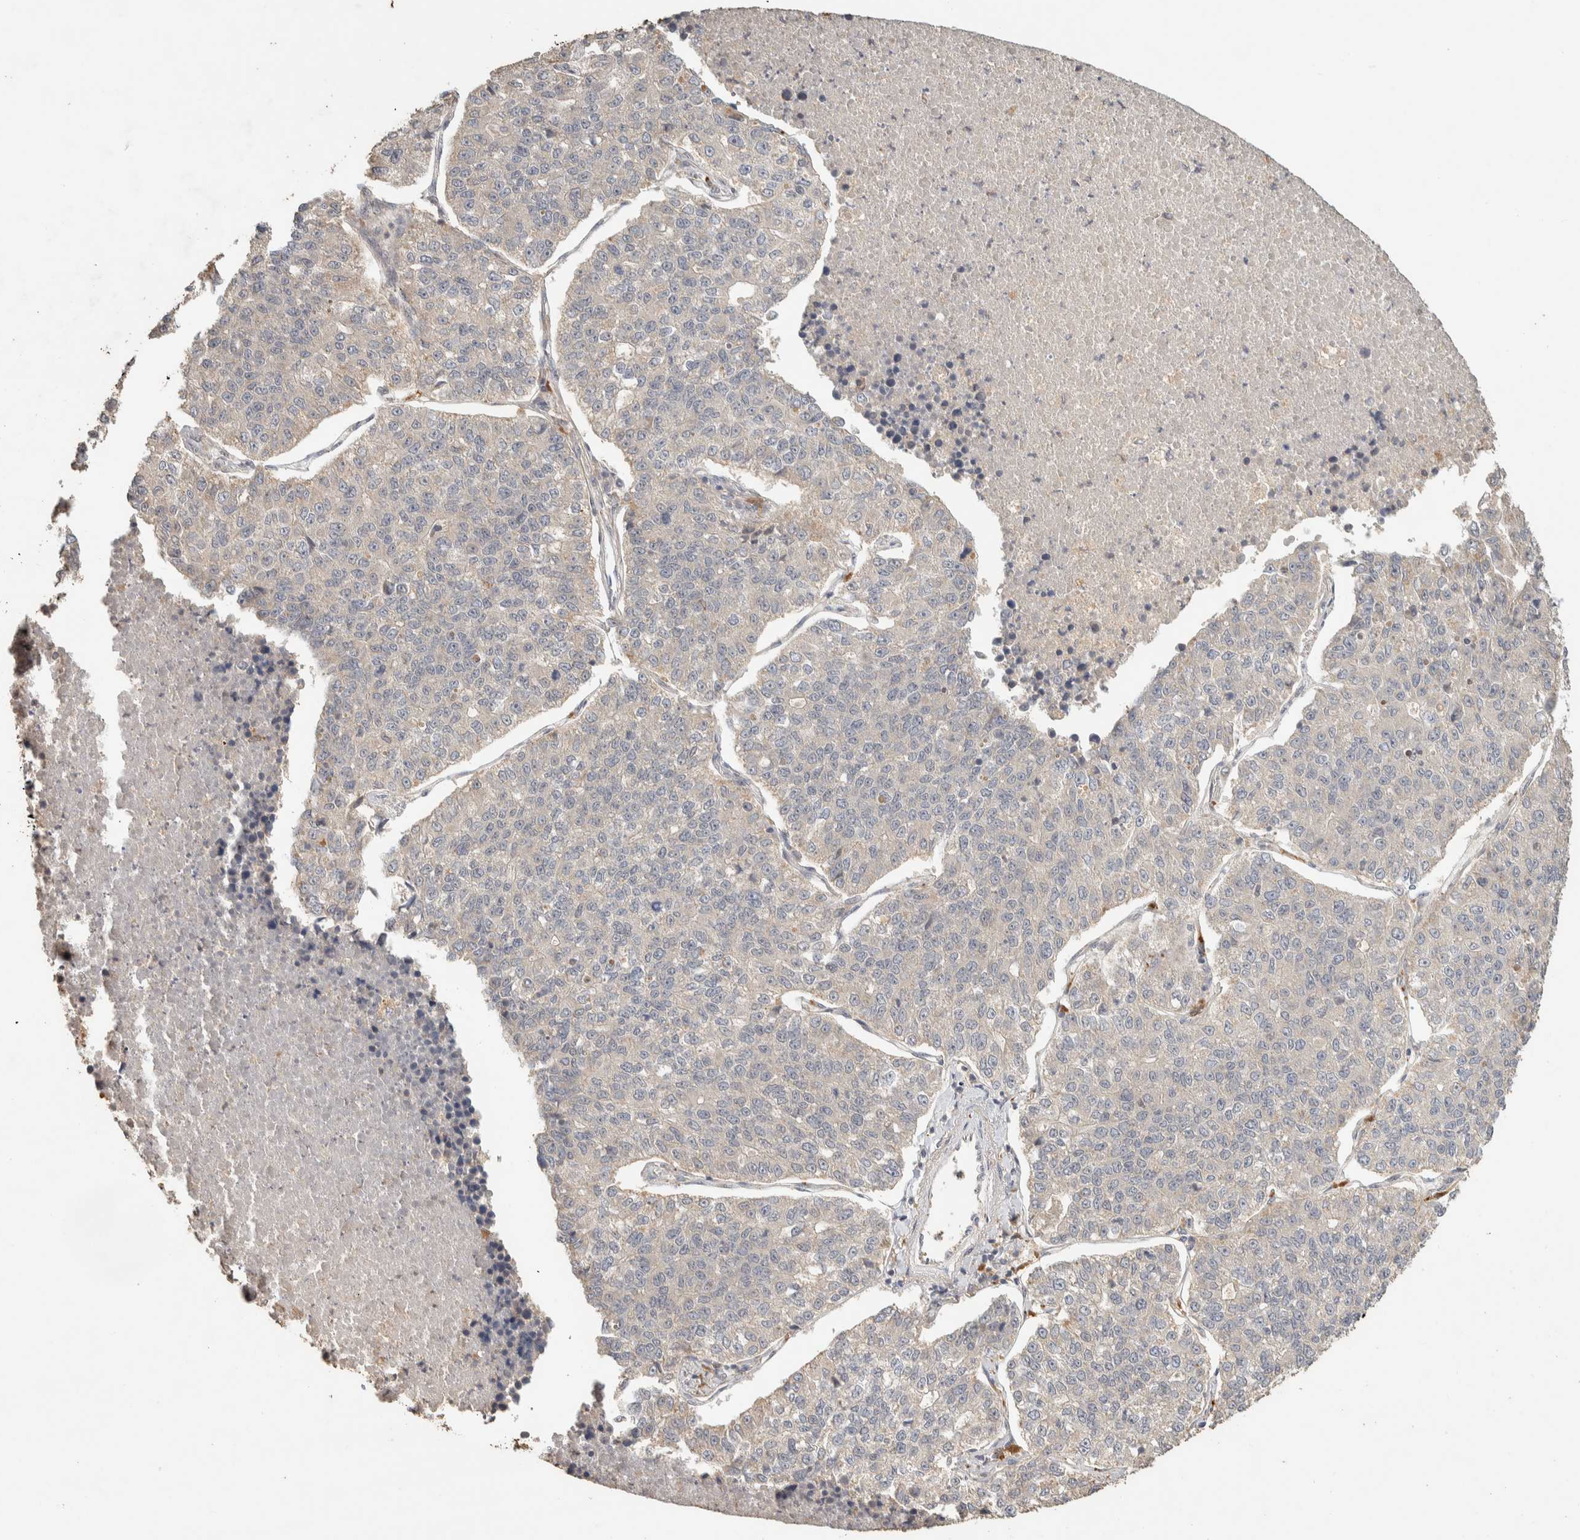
{"staining": {"intensity": "negative", "quantity": "none", "location": "none"}, "tissue": "lung cancer", "cell_type": "Tumor cells", "image_type": "cancer", "snomed": [{"axis": "morphology", "description": "Adenocarcinoma, NOS"}, {"axis": "topography", "description": "Lung"}], "caption": "This is a photomicrograph of immunohistochemistry (IHC) staining of adenocarcinoma (lung), which shows no staining in tumor cells. (IHC, brightfield microscopy, high magnification).", "gene": "ITPA", "patient": {"sex": "male", "age": 49}}